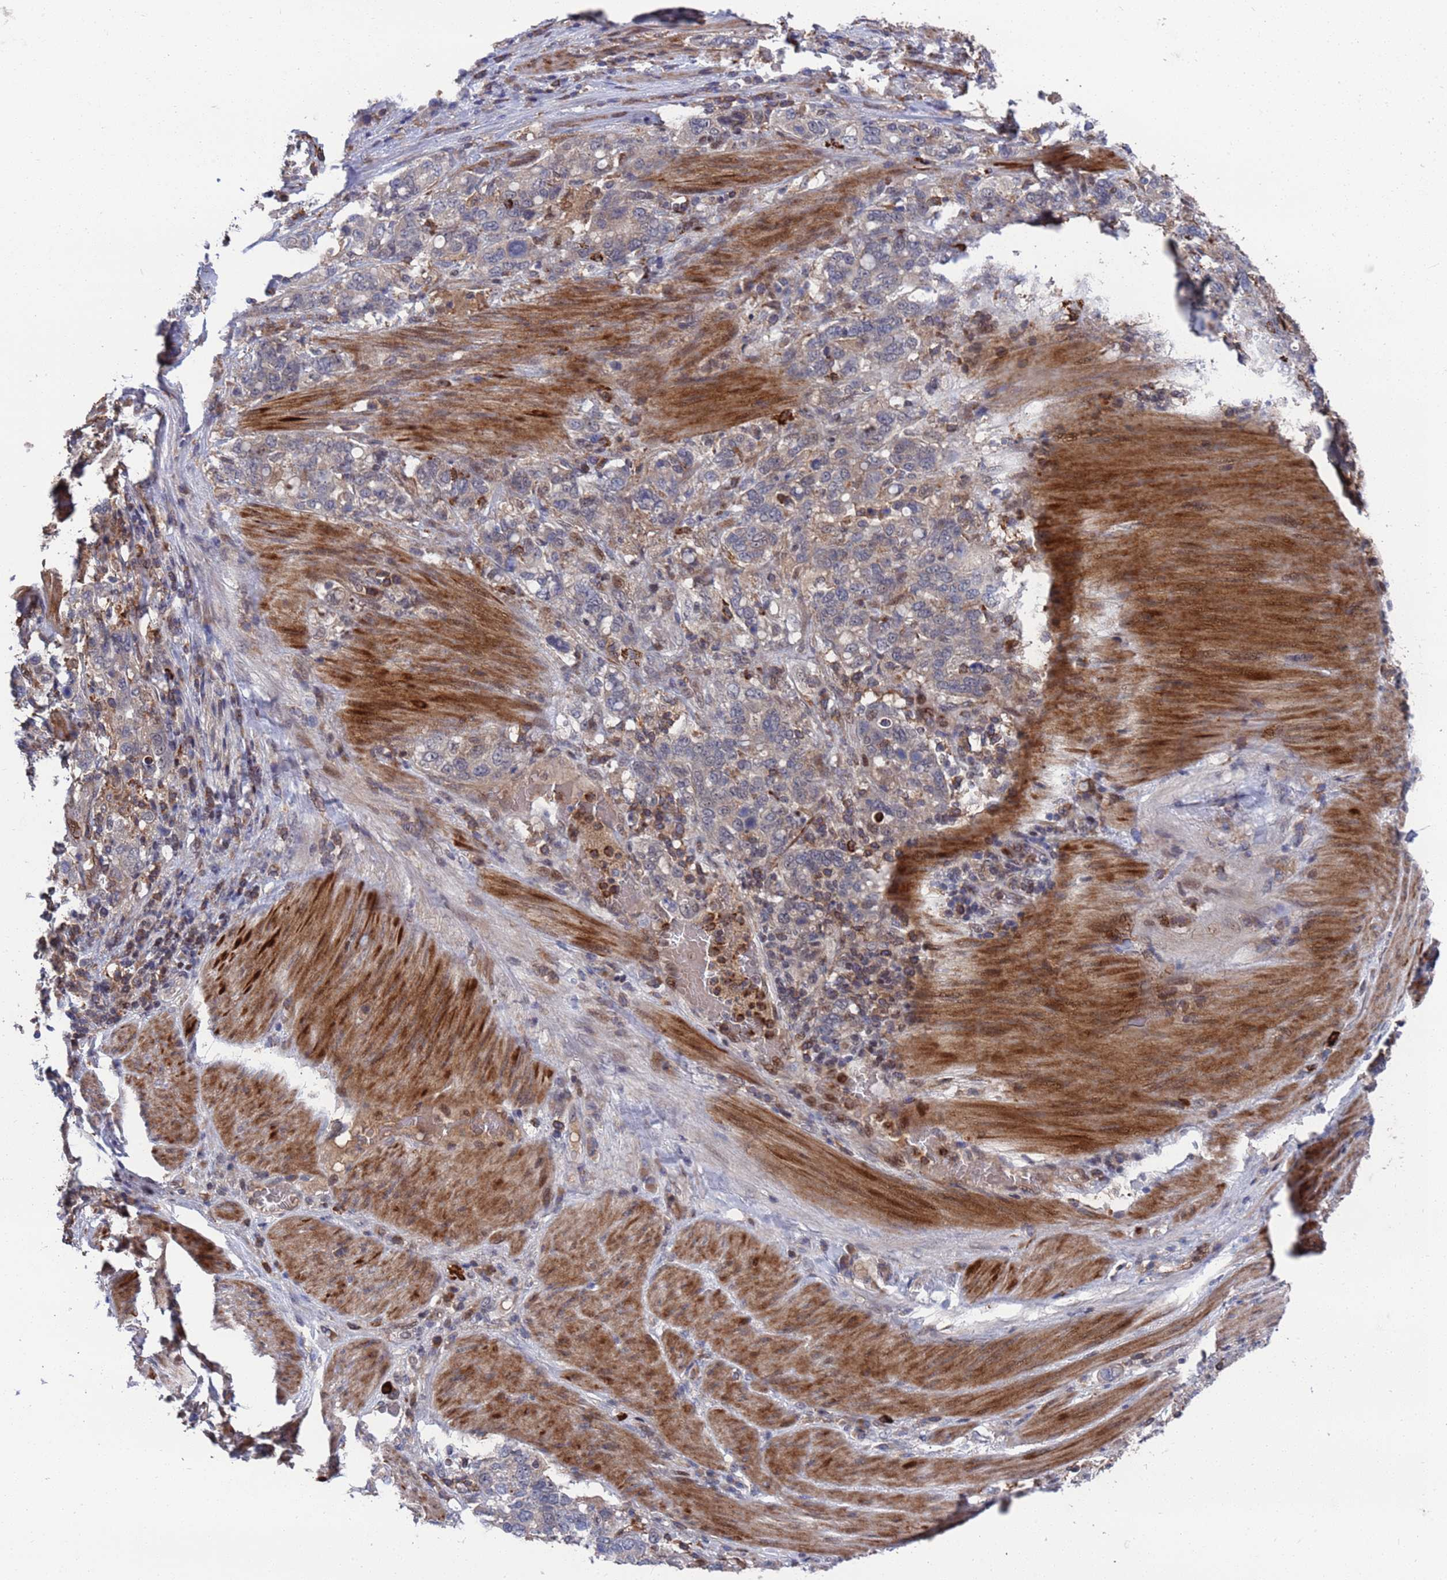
{"staining": {"intensity": "negative", "quantity": "none", "location": "none"}, "tissue": "stomach cancer", "cell_type": "Tumor cells", "image_type": "cancer", "snomed": [{"axis": "morphology", "description": "Adenocarcinoma, NOS"}, {"axis": "topography", "description": "Stomach, upper"}, {"axis": "topography", "description": "Stomach"}], "caption": "The immunohistochemistry (IHC) histopathology image has no significant expression in tumor cells of adenocarcinoma (stomach) tissue.", "gene": "TMBIM6", "patient": {"sex": "male", "age": 62}}